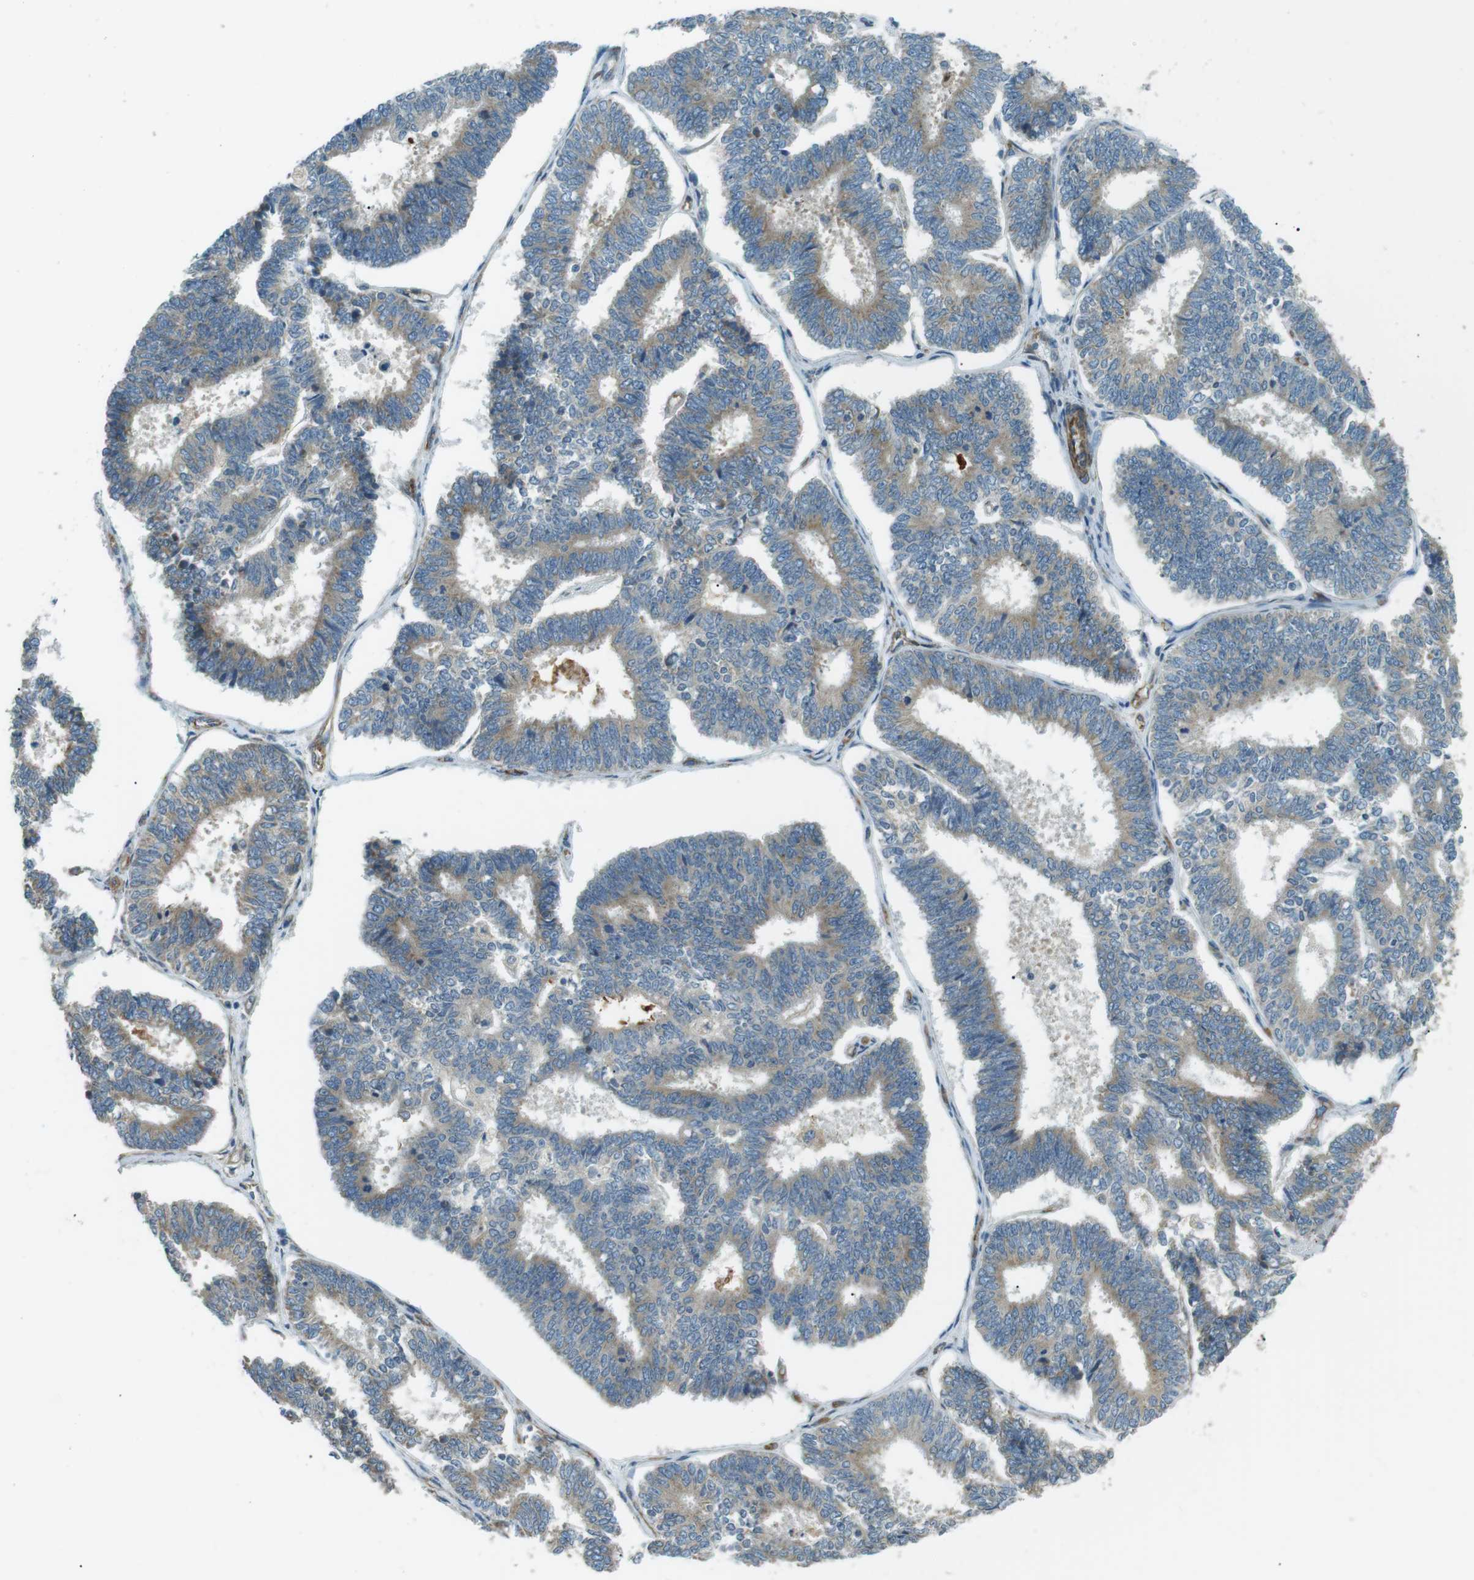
{"staining": {"intensity": "weak", "quantity": "25%-75%", "location": "cytoplasmic/membranous"}, "tissue": "endometrial cancer", "cell_type": "Tumor cells", "image_type": "cancer", "snomed": [{"axis": "morphology", "description": "Adenocarcinoma, NOS"}, {"axis": "topography", "description": "Endometrium"}], "caption": "Immunohistochemical staining of human endometrial cancer (adenocarcinoma) reveals low levels of weak cytoplasmic/membranous protein positivity in approximately 25%-75% of tumor cells.", "gene": "ODR4", "patient": {"sex": "female", "age": 70}}